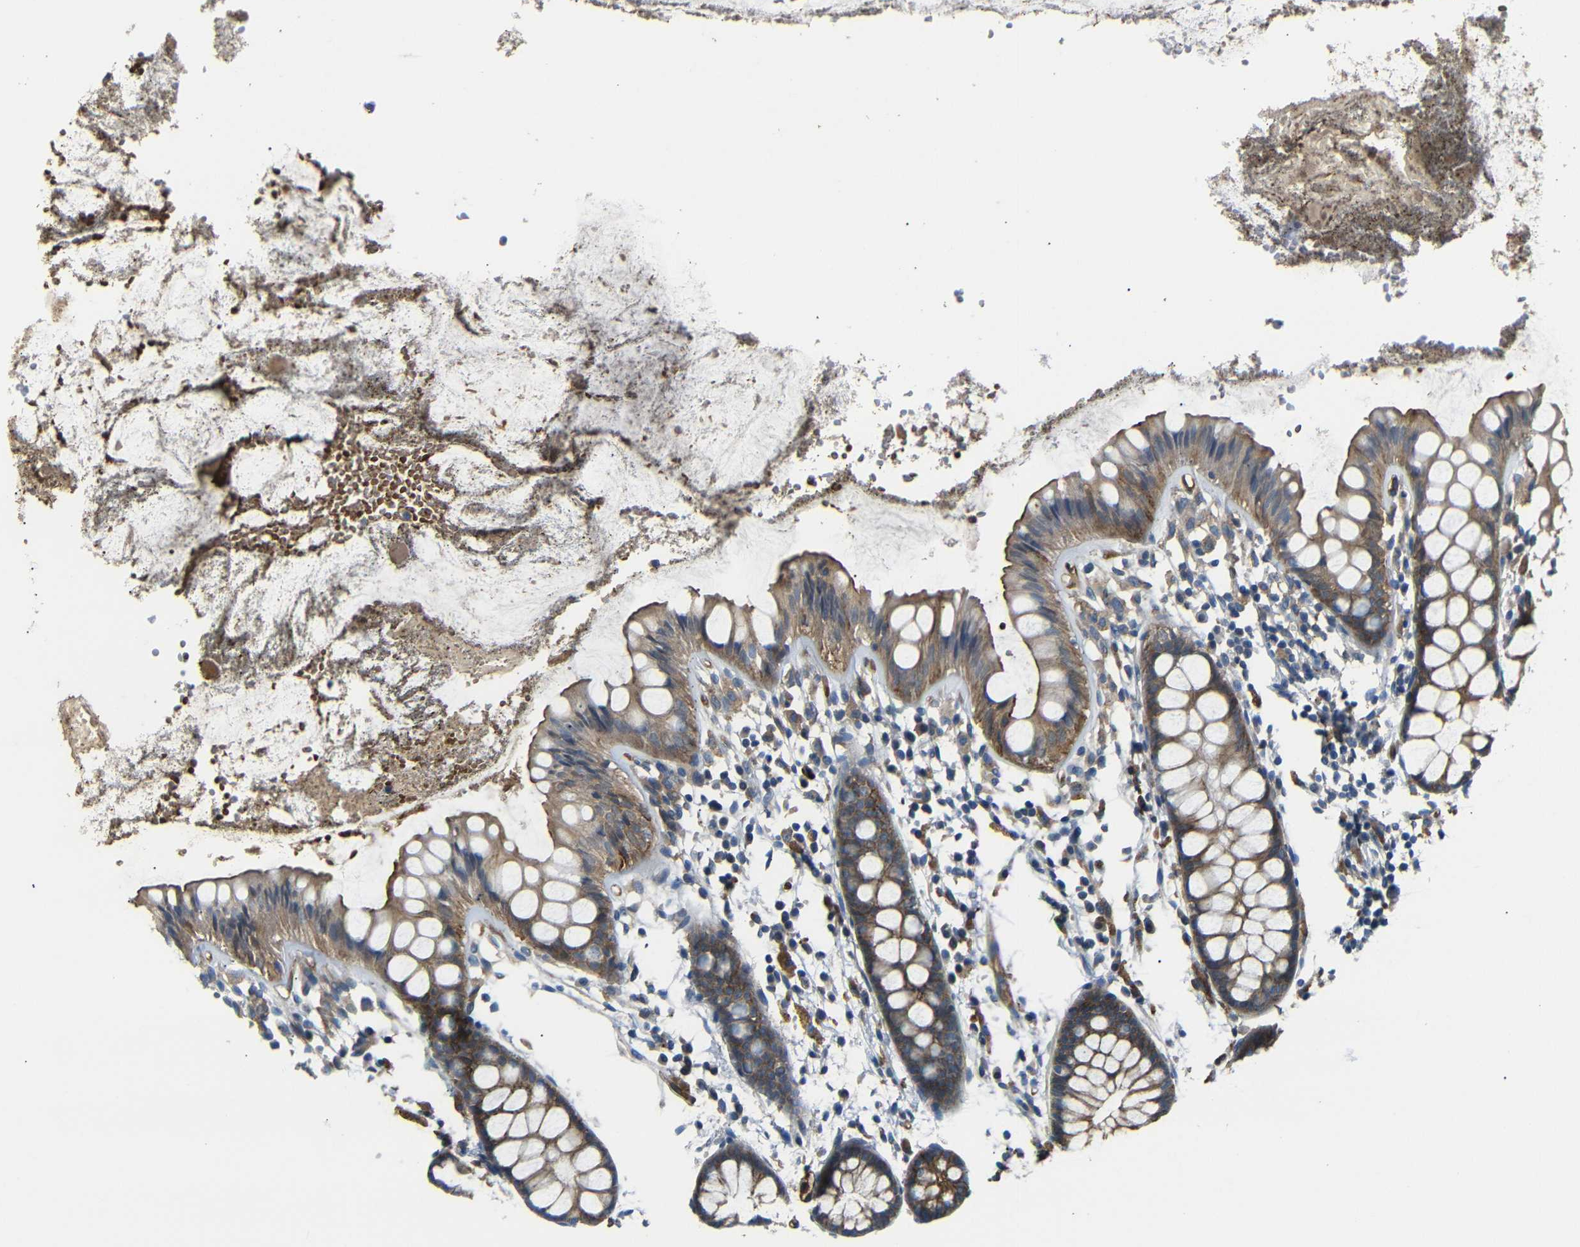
{"staining": {"intensity": "moderate", "quantity": ">75%", "location": "cytoplasmic/membranous"}, "tissue": "rectum", "cell_type": "Glandular cells", "image_type": "normal", "snomed": [{"axis": "morphology", "description": "Normal tissue, NOS"}, {"axis": "topography", "description": "Rectum"}], "caption": "Immunohistochemical staining of unremarkable rectum reveals >75% levels of moderate cytoplasmic/membranous protein positivity in about >75% of glandular cells.", "gene": "MYO1B", "patient": {"sex": "female", "age": 66}}